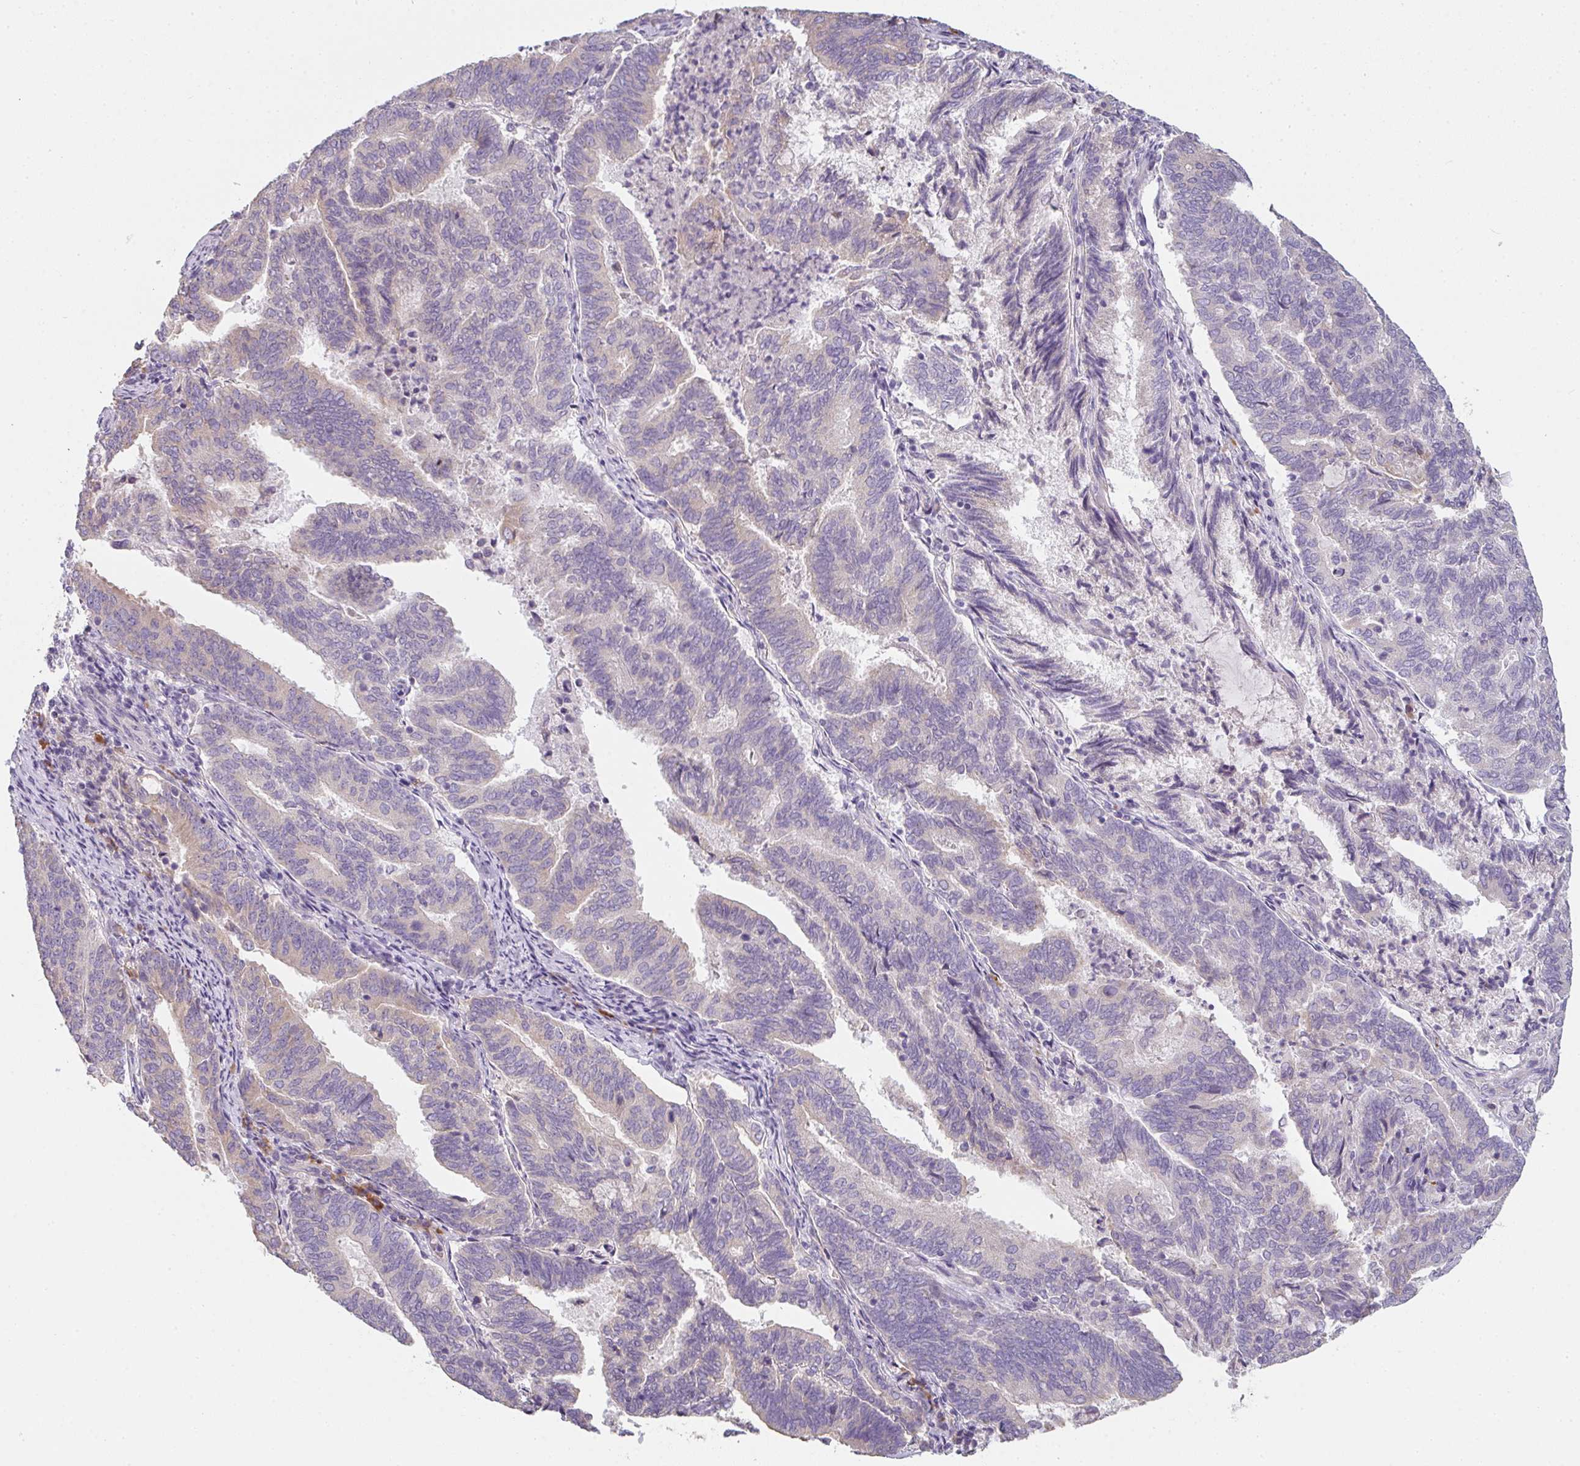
{"staining": {"intensity": "negative", "quantity": "none", "location": "none"}, "tissue": "endometrial cancer", "cell_type": "Tumor cells", "image_type": "cancer", "snomed": [{"axis": "morphology", "description": "Adenocarcinoma, NOS"}, {"axis": "topography", "description": "Endometrium"}], "caption": "There is no significant positivity in tumor cells of endometrial cancer (adenocarcinoma).", "gene": "ZNF215", "patient": {"sex": "female", "age": 80}}